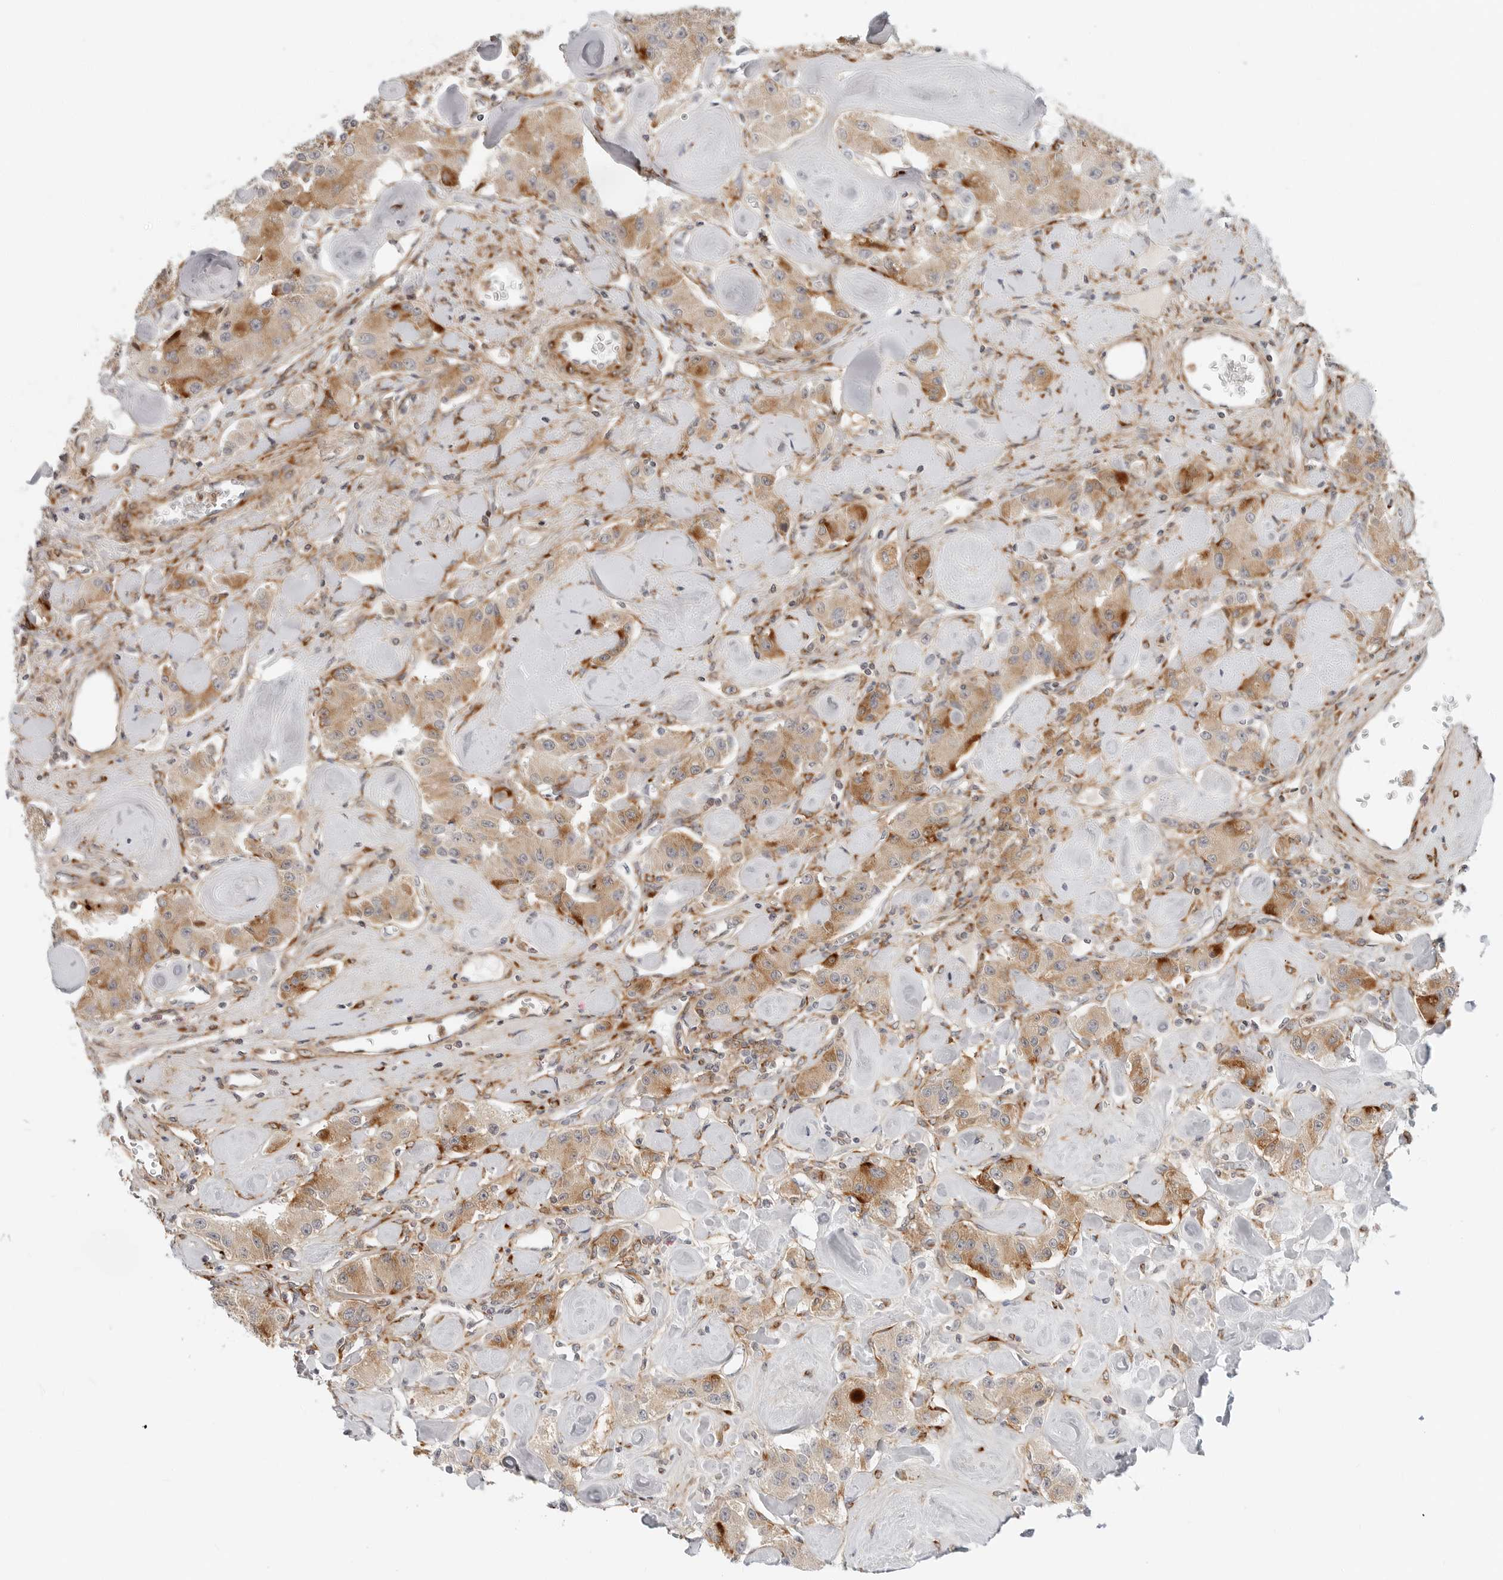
{"staining": {"intensity": "moderate", "quantity": ">75%", "location": "cytoplasmic/membranous"}, "tissue": "carcinoid", "cell_type": "Tumor cells", "image_type": "cancer", "snomed": [{"axis": "morphology", "description": "Carcinoid, malignant, NOS"}, {"axis": "topography", "description": "Pancreas"}], "caption": "Protein expression analysis of human carcinoid reveals moderate cytoplasmic/membranous positivity in approximately >75% of tumor cells. The protein is shown in brown color, while the nuclei are stained blue.", "gene": "C1QTNF1", "patient": {"sex": "male", "age": 41}}